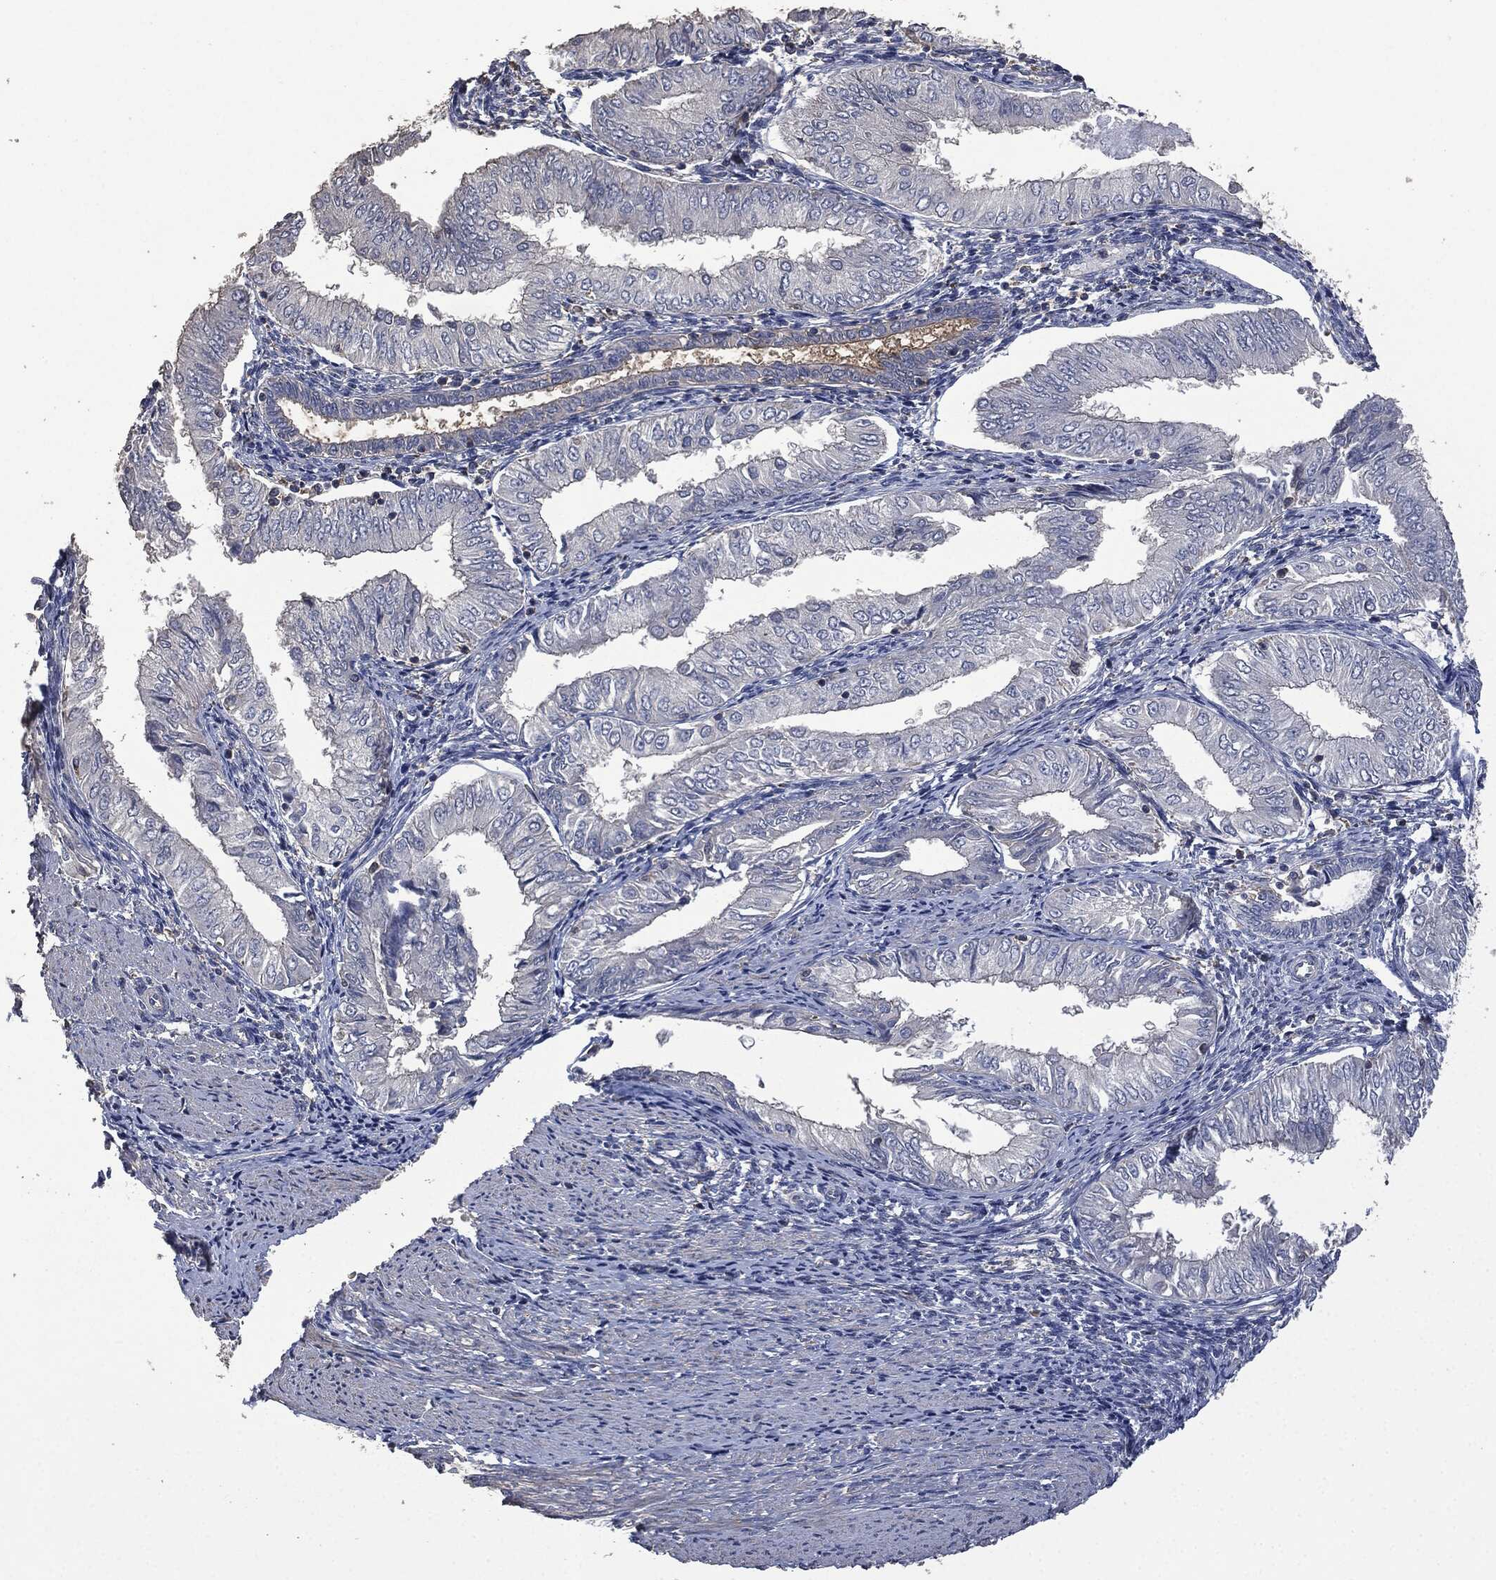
{"staining": {"intensity": "negative", "quantity": "none", "location": "none"}, "tissue": "endometrial cancer", "cell_type": "Tumor cells", "image_type": "cancer", "snomed": [{"axis": "morphology", "description": "Adenocarcinoma, NOS"}, {"axis": "topography", "description": "Endometrium"}], "caption": "This is a photomicrograph of immunohistochemistry staining of endometrial cancer, which shows no positivity in tumor cells.", "gene": "MSLN", "patient": {"sex": "female", "age": 53}}